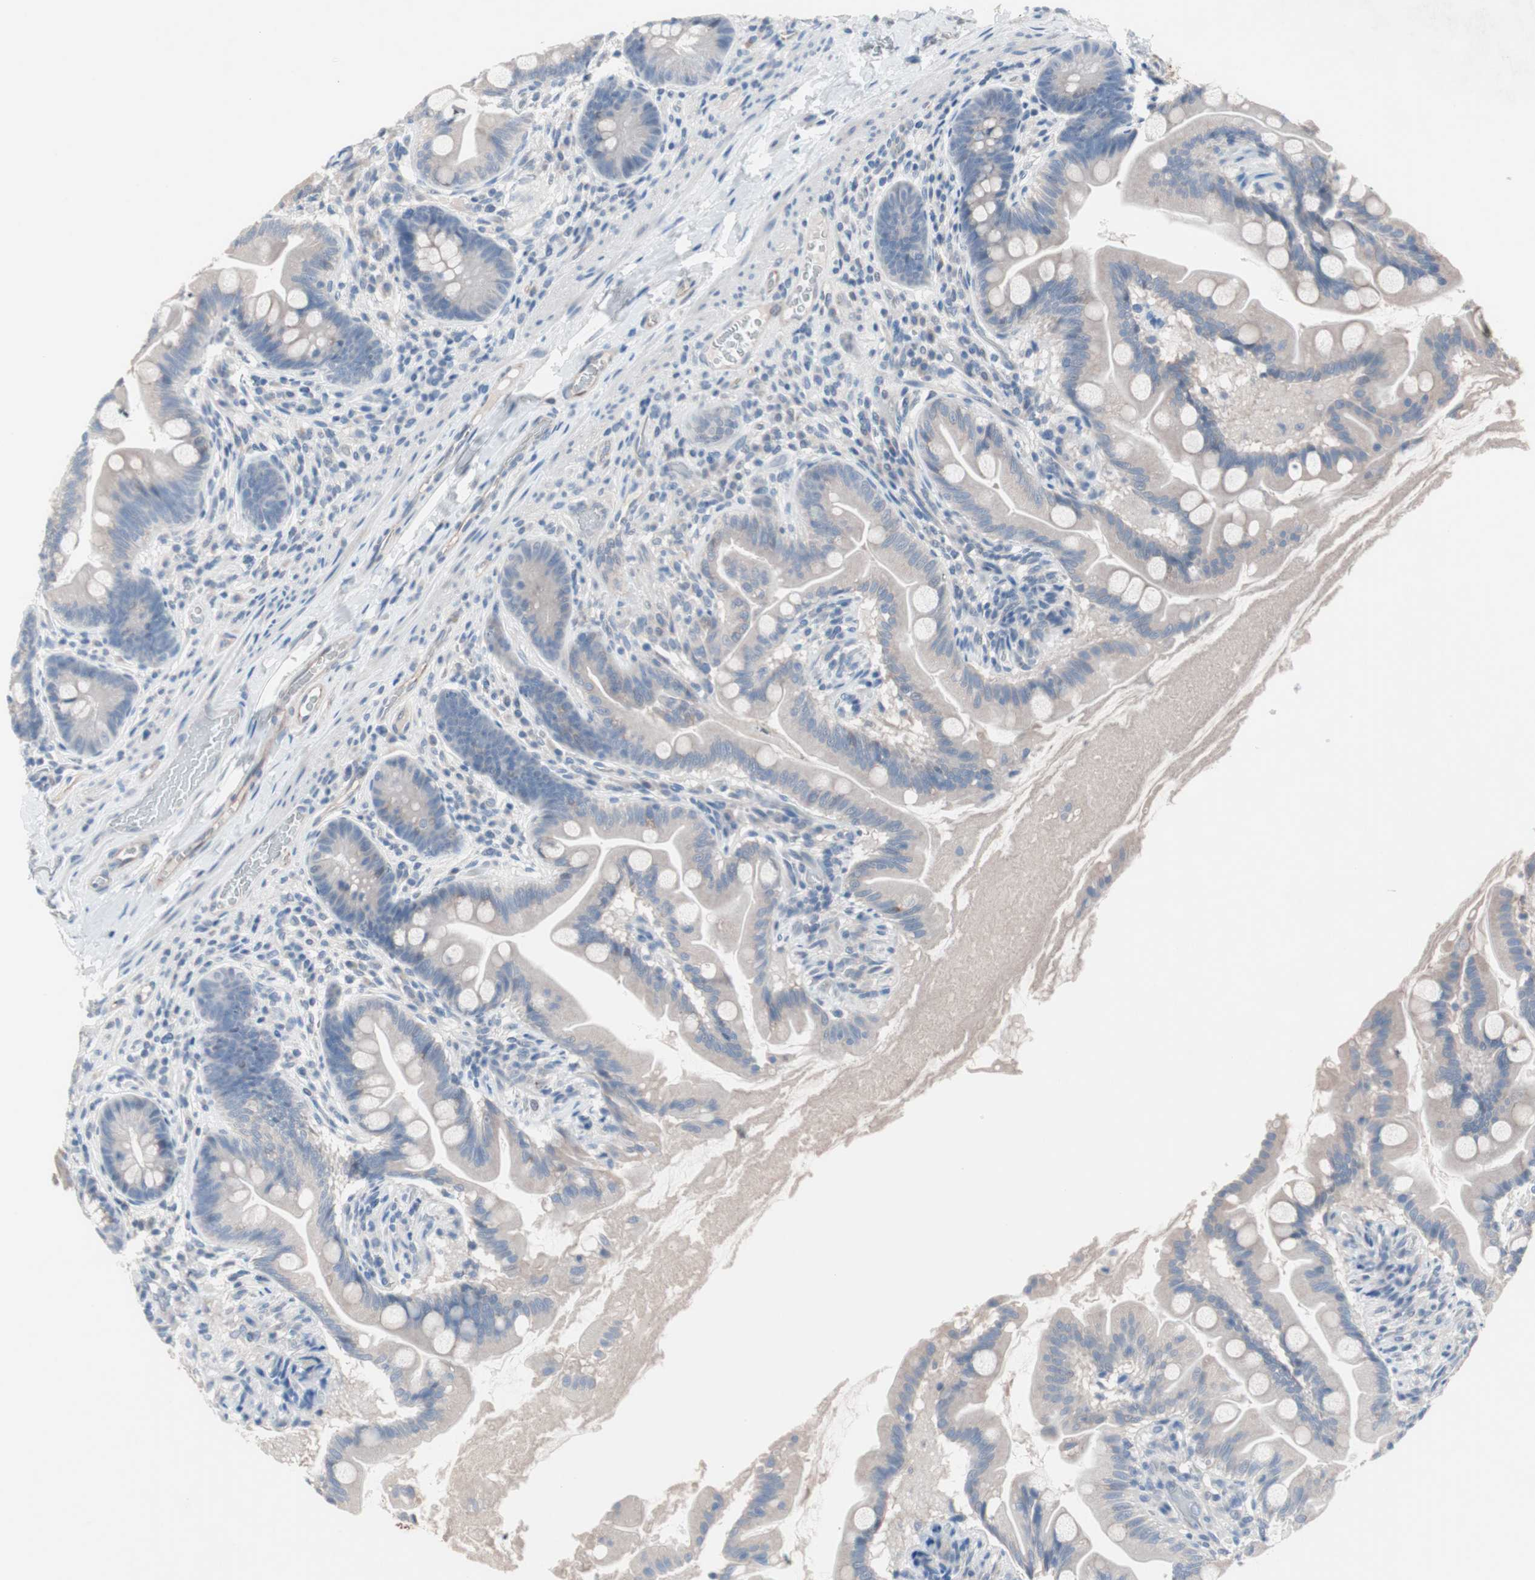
{"staining": {"intensity": "weak", "quantity": ">75%", "location": "cytoplasmic/membranous"}, "tissue": "small intestine", "cell_type": "Glandular cells", "image_type": "normal", "snomed": [{"axis": "morphology", "description": "Normal tissue, NOS"}, {"axis": "topography", "description": "Small intestine"}], "caption": "Small intestine stained with DAB immunohistochemistry (IHC) demonstrates low levels of weak cytoplasmic/membranous expression in approximately >75% of glandular cells.", "gene": "ULBP1", "patient": {"sex": "female", "age": 56}}